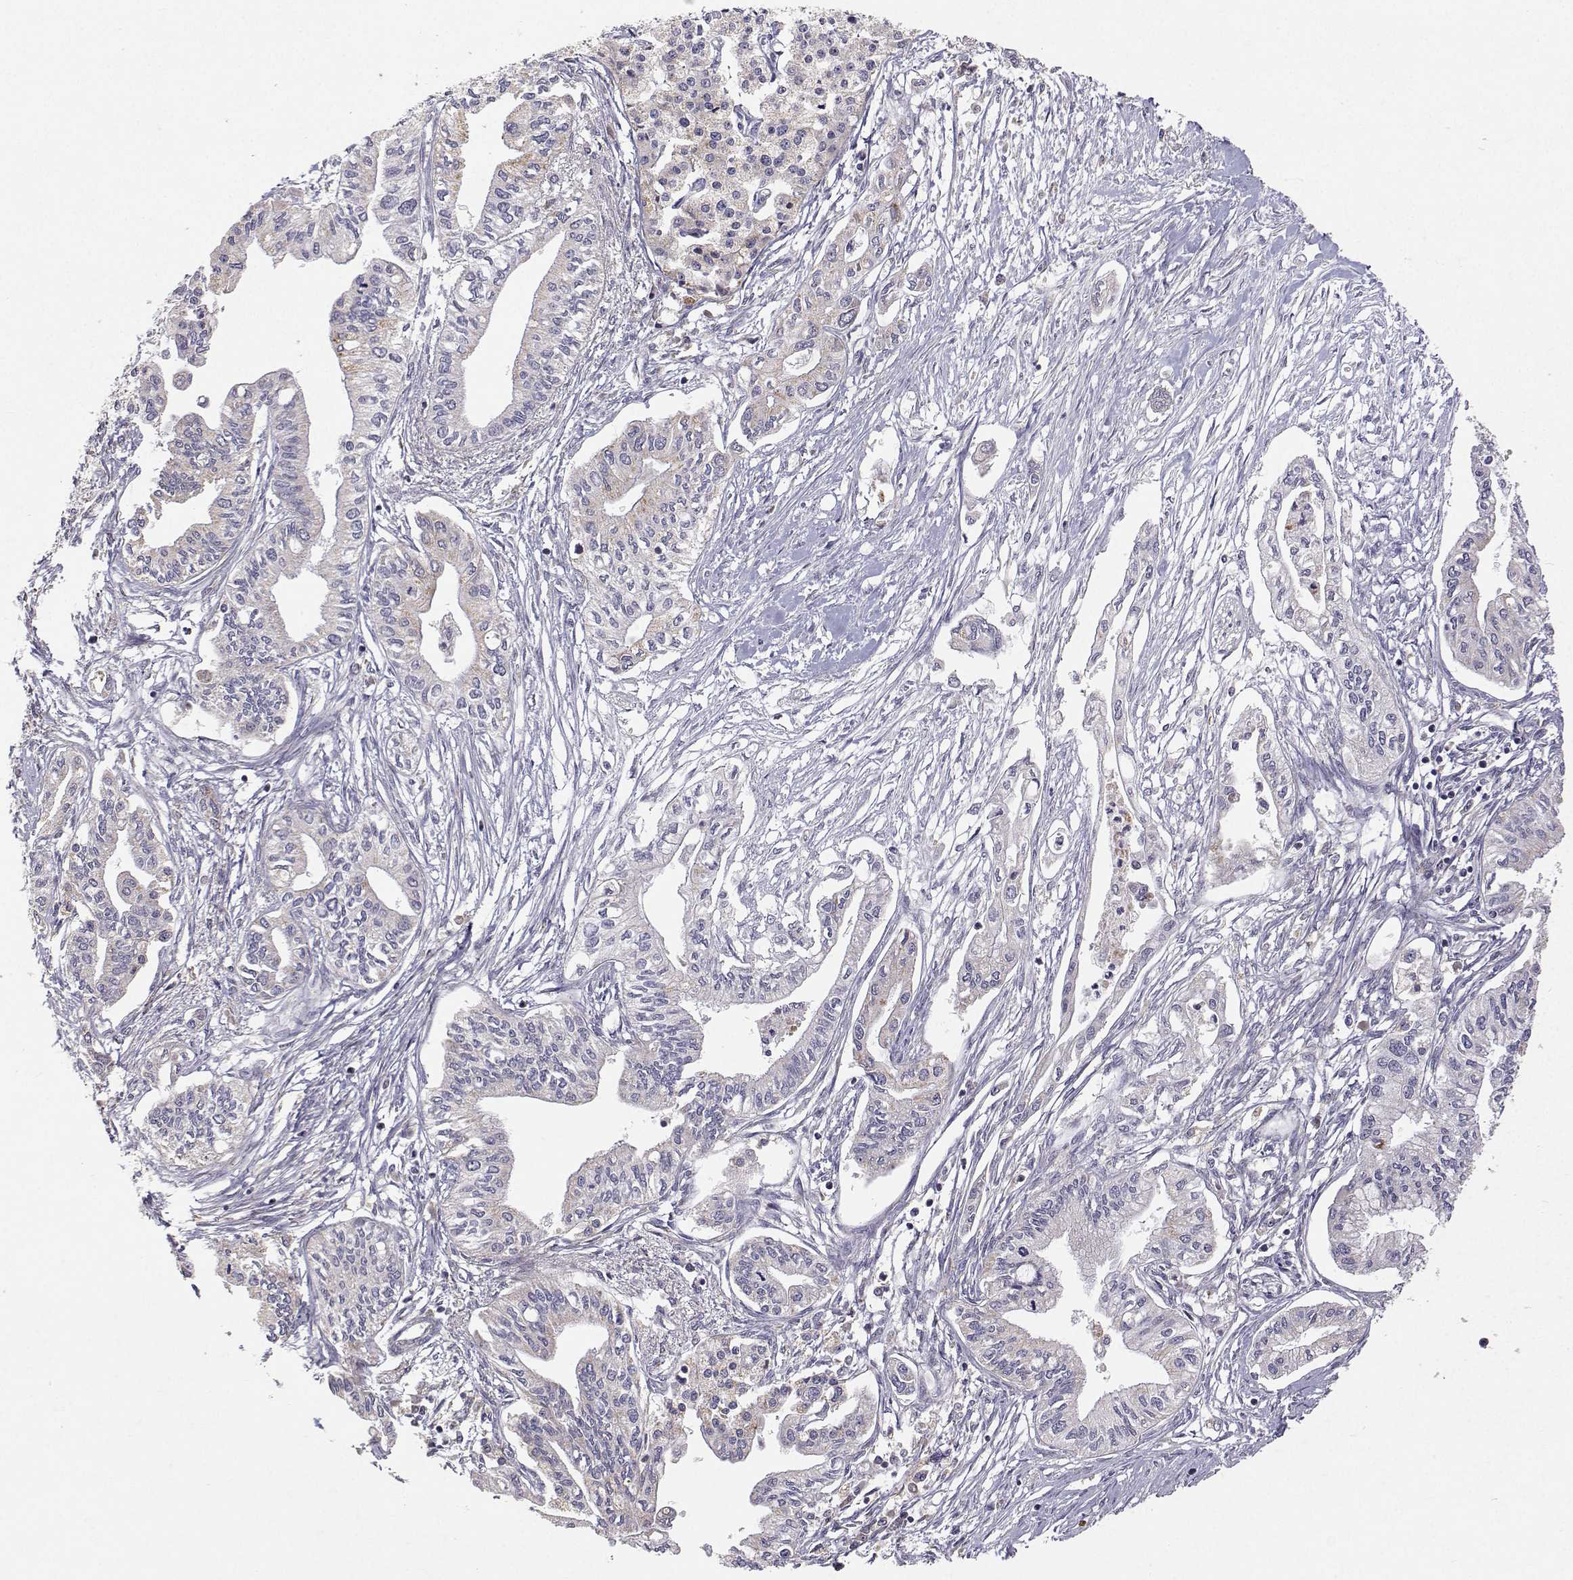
{"staining": {"intensity": "weak", "quantity": "<25%", "location": "cytoplasmic/membranous"}, "tissue": "pancreatic cancer", "cell_type": "Tumor cells", "image_type": "cancer", "snomed": [{"axis": "morphology", "description": "Adenocarcinoma, NOS"}, {"axis": "topography", "description": "Pancreas"}], "caption": "Immunohistochemistry (IHC) of human adenocarcinoma (pancreatic) demonstrates no expression in tumor cells.", "gene": "MRPL3", "patient": {"sex": "male", "age": 60}}